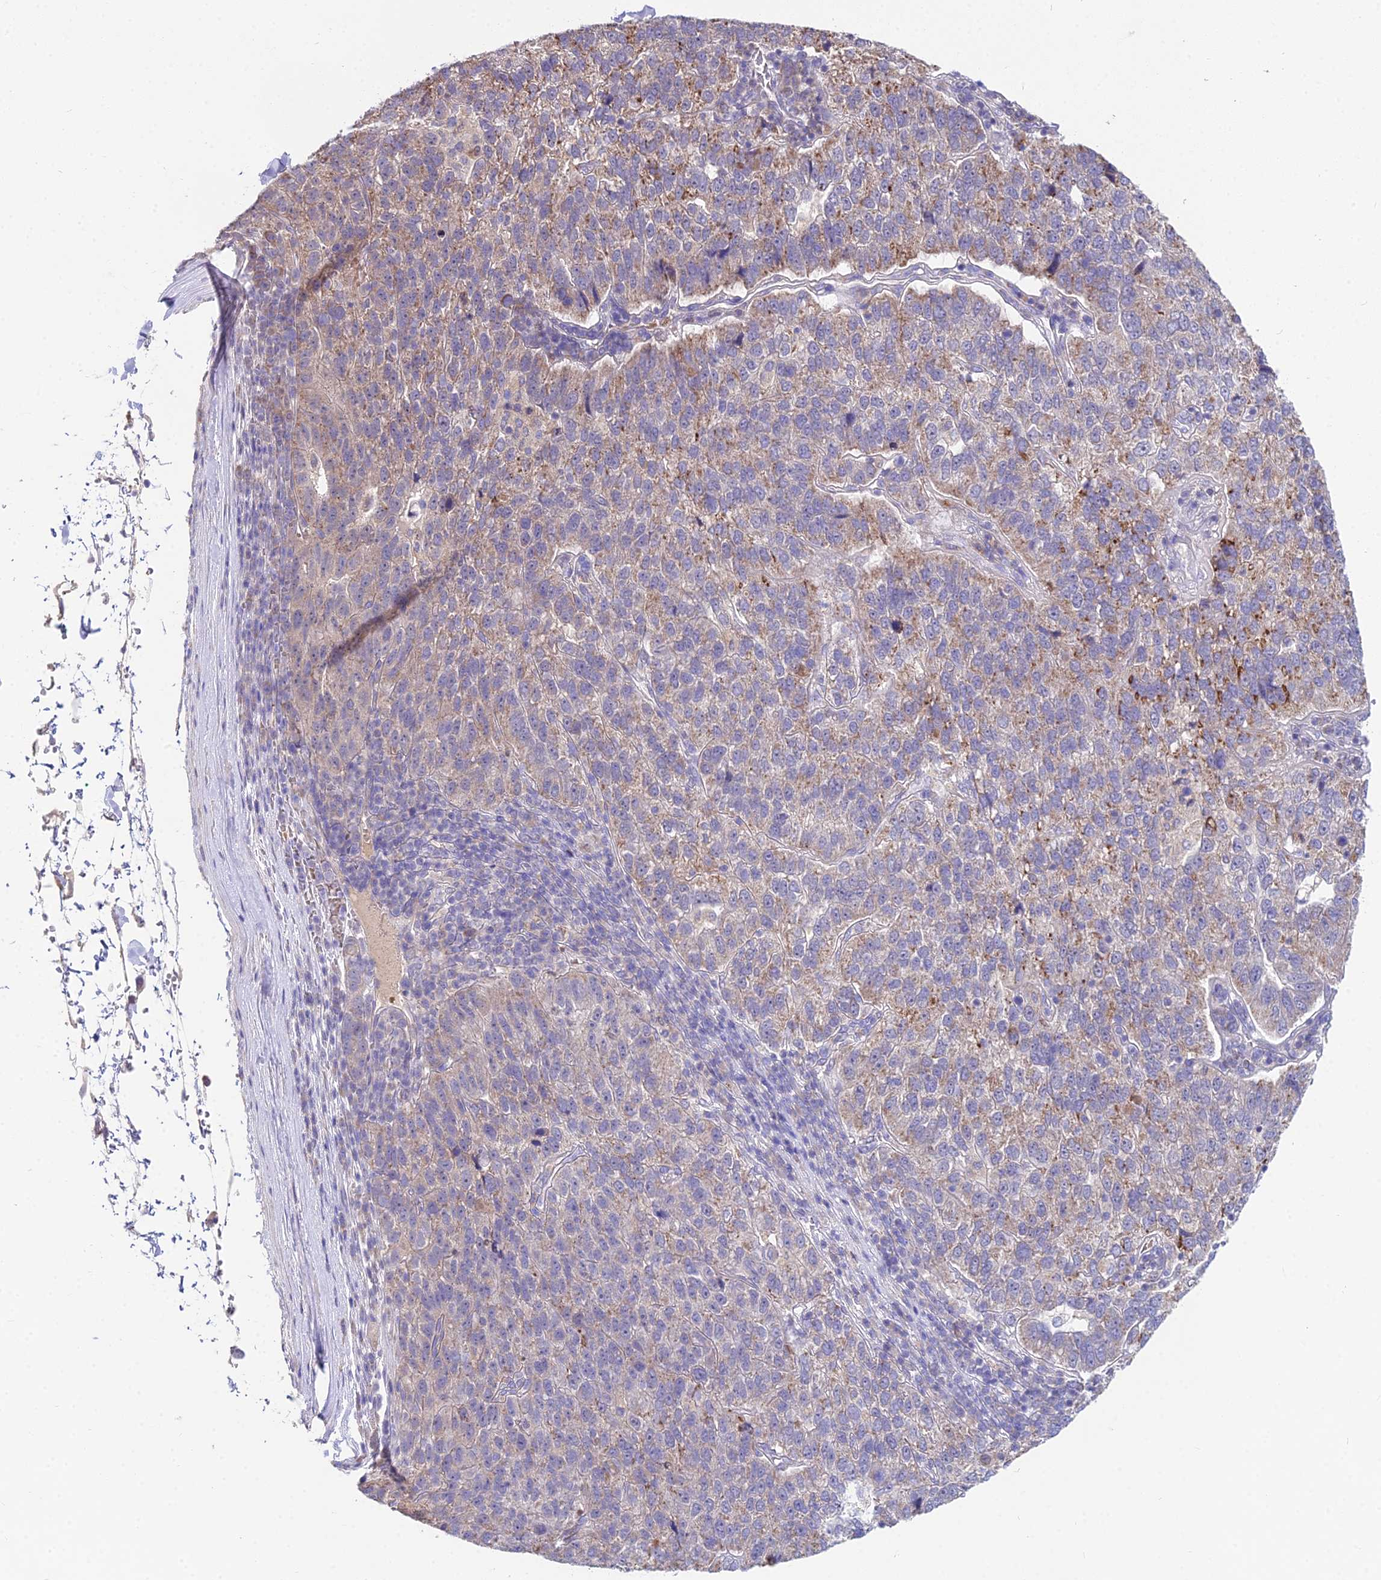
{"staining": {"intensity": "weak", "quantity": "25%-75%", "location": "cytoplasmic/membranous"}, "tissue": "pancreatic cancer", "cell_type": "Tumor cells", "image_type": "cancer", "snomed": [{"axis": "morphology", "description": "Adenocarcinoma, NOS"}, {"axis": "topography", "description": "Pancreas"}], "caption": "Immunohistochemistry (DAB) staining of human adenocarcinoma (pancreatic) shows weak cytoplasmic/membranous protein positivity in about 25%-75% of tumor cells.", "gene": "WDR43", "patient": {"sex": "female", "age": 61}}